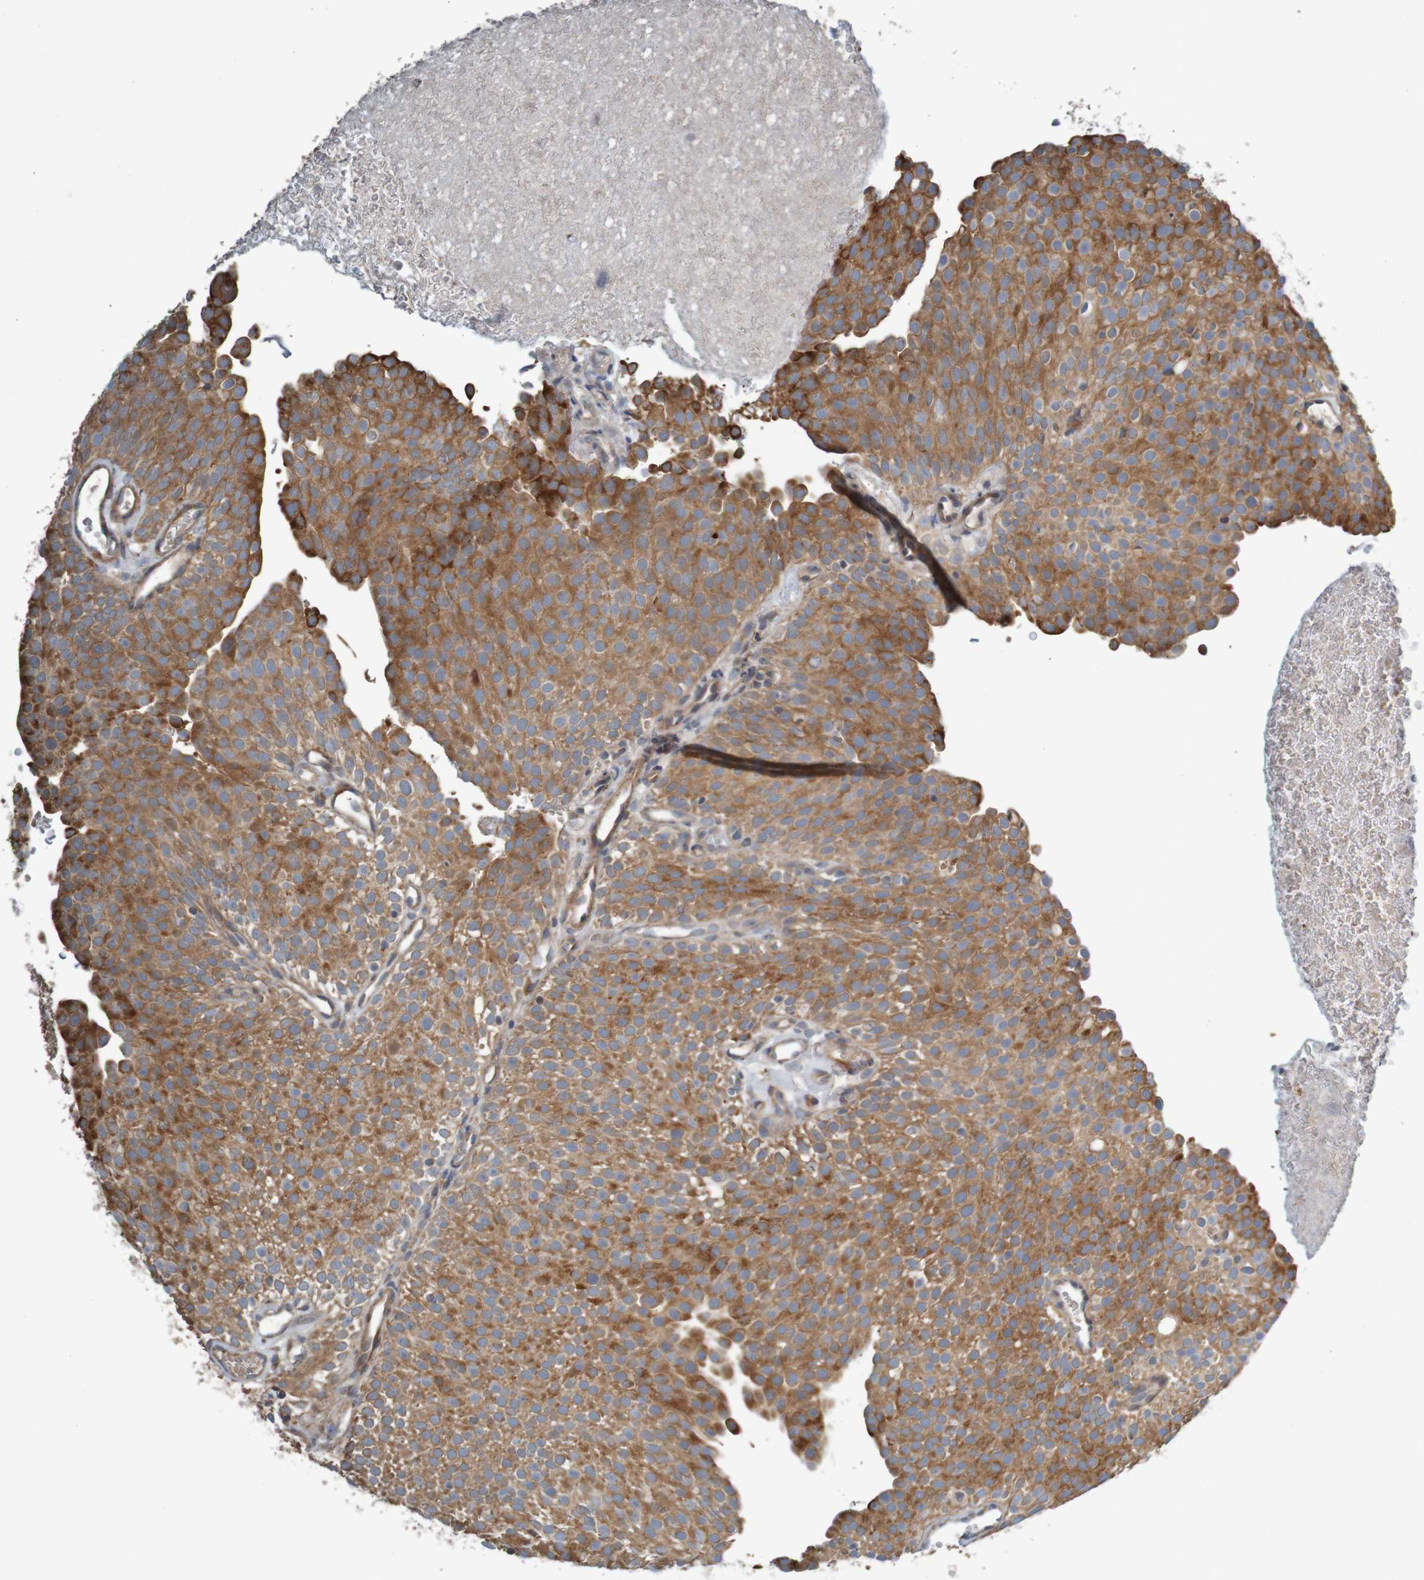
{"staining": {"intensity": "strong", "quantity": ">75%", "location": "cytoplasmic/membranous"}, "tissue": "urothelial cancer", "cell_type": "Tumor cells", "image_type": "cancer", "snomed": [{"axis": "morphology", "description": "Urothelial carcinoma, Low grade"}, {"axis": "topography", "description": "Urinary bladder"}], "caption": "Immunohistochemistry (DAB) staining of human urothelial carcinoma (low-grade) exhibits strong cytoplasmic/membranous protein positivity in approximately >75% of tumor cells.", "gene": "B3GAT2", "patient": {"sex": "male", "age": 78}}